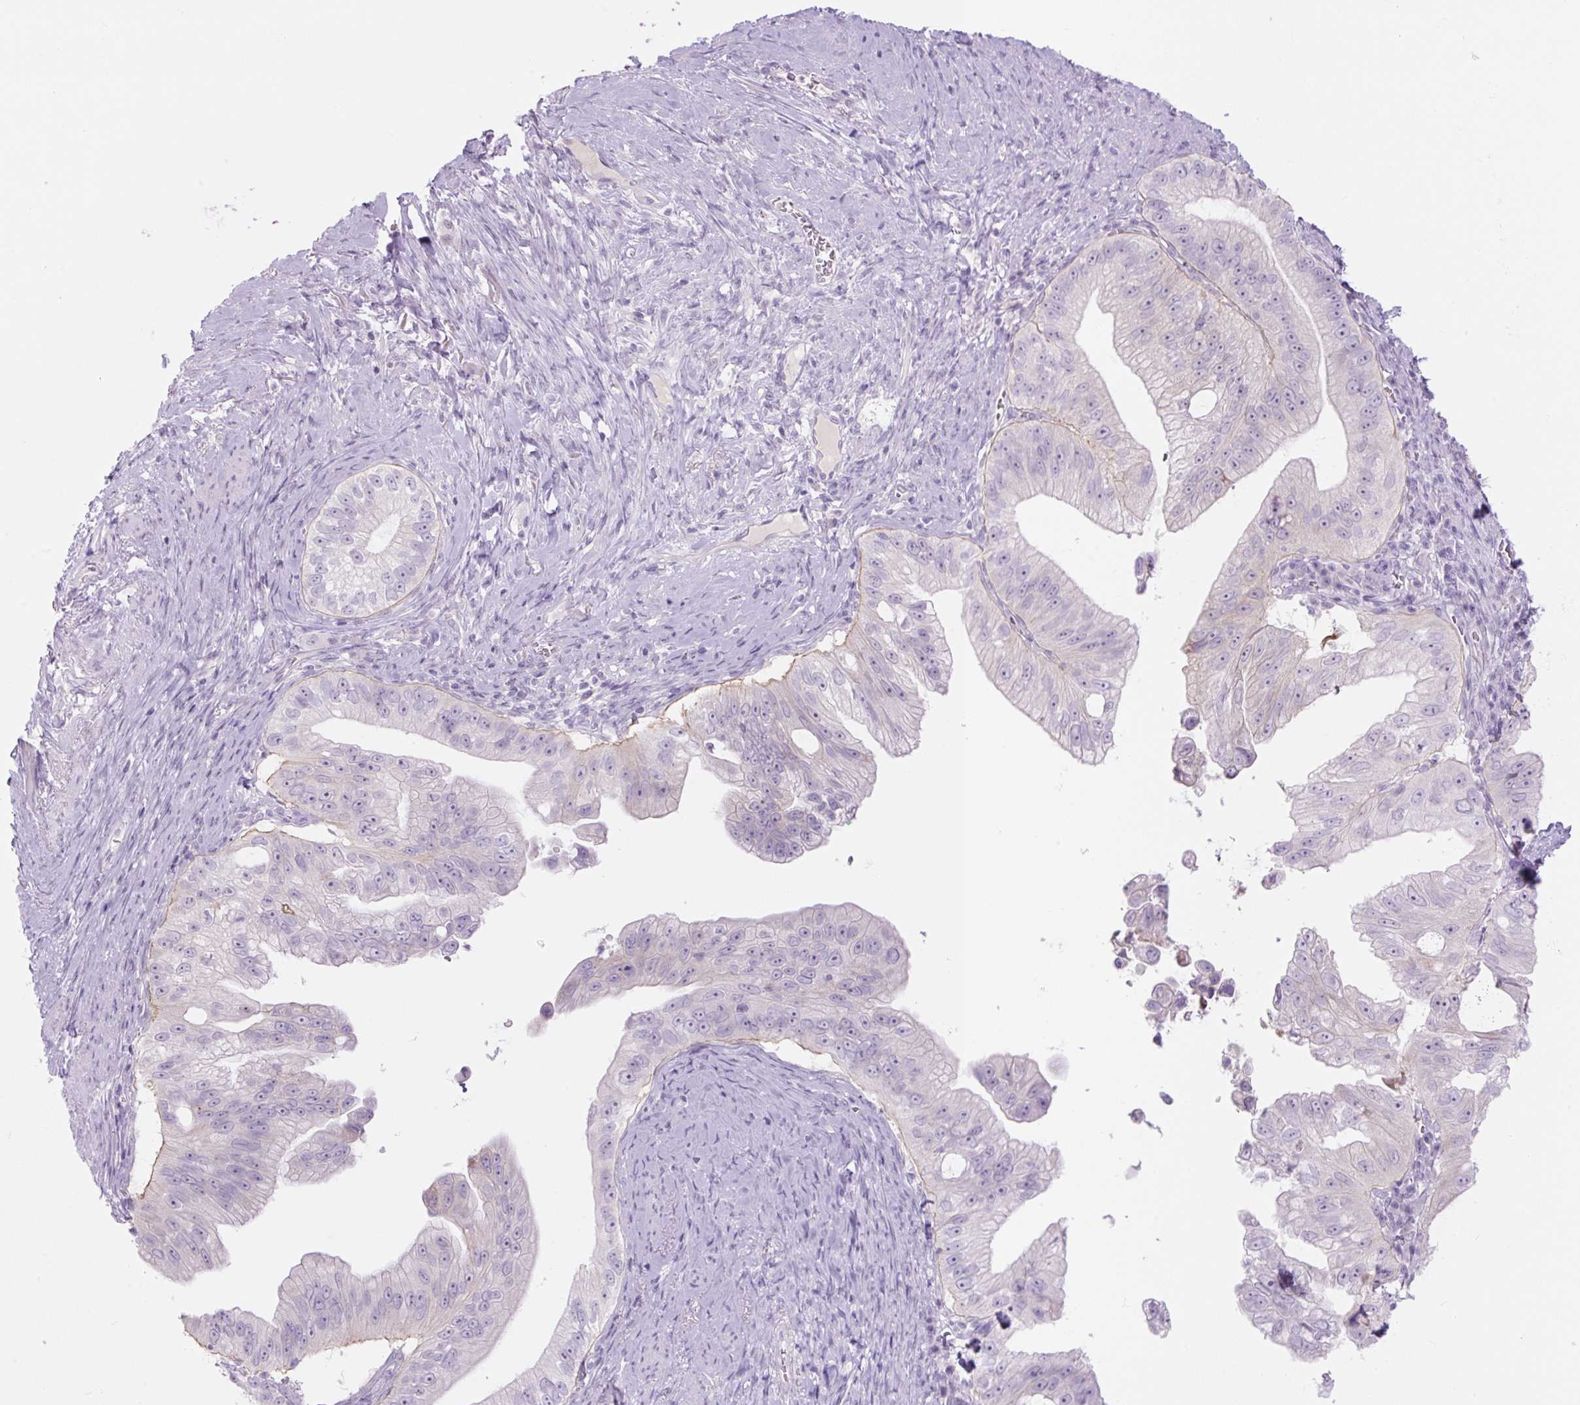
{"staining": {"intensity": "negative", "quantity": "none", "location": "none"}, "tissue": "pancreatic cancer", "cell_type": "Tumor cells", "image_type": "cancer", "snomed": [{"axis": "morphology", "description": "Adenocarcinoma, NOS"}, {"axis": "topography", "description": "Pancreas"}], "caption": "High magnification brightfield microscopy of pancreatic cancer (adenocarcinoma) stained with DAB (3,3'-diaminobenzidine) (brown) and counterstained with hematoxylin (blue): tumor cells show no significant positivity.", "gene": "COL9A2", "patient": {"sex": "male", "age": 70}}